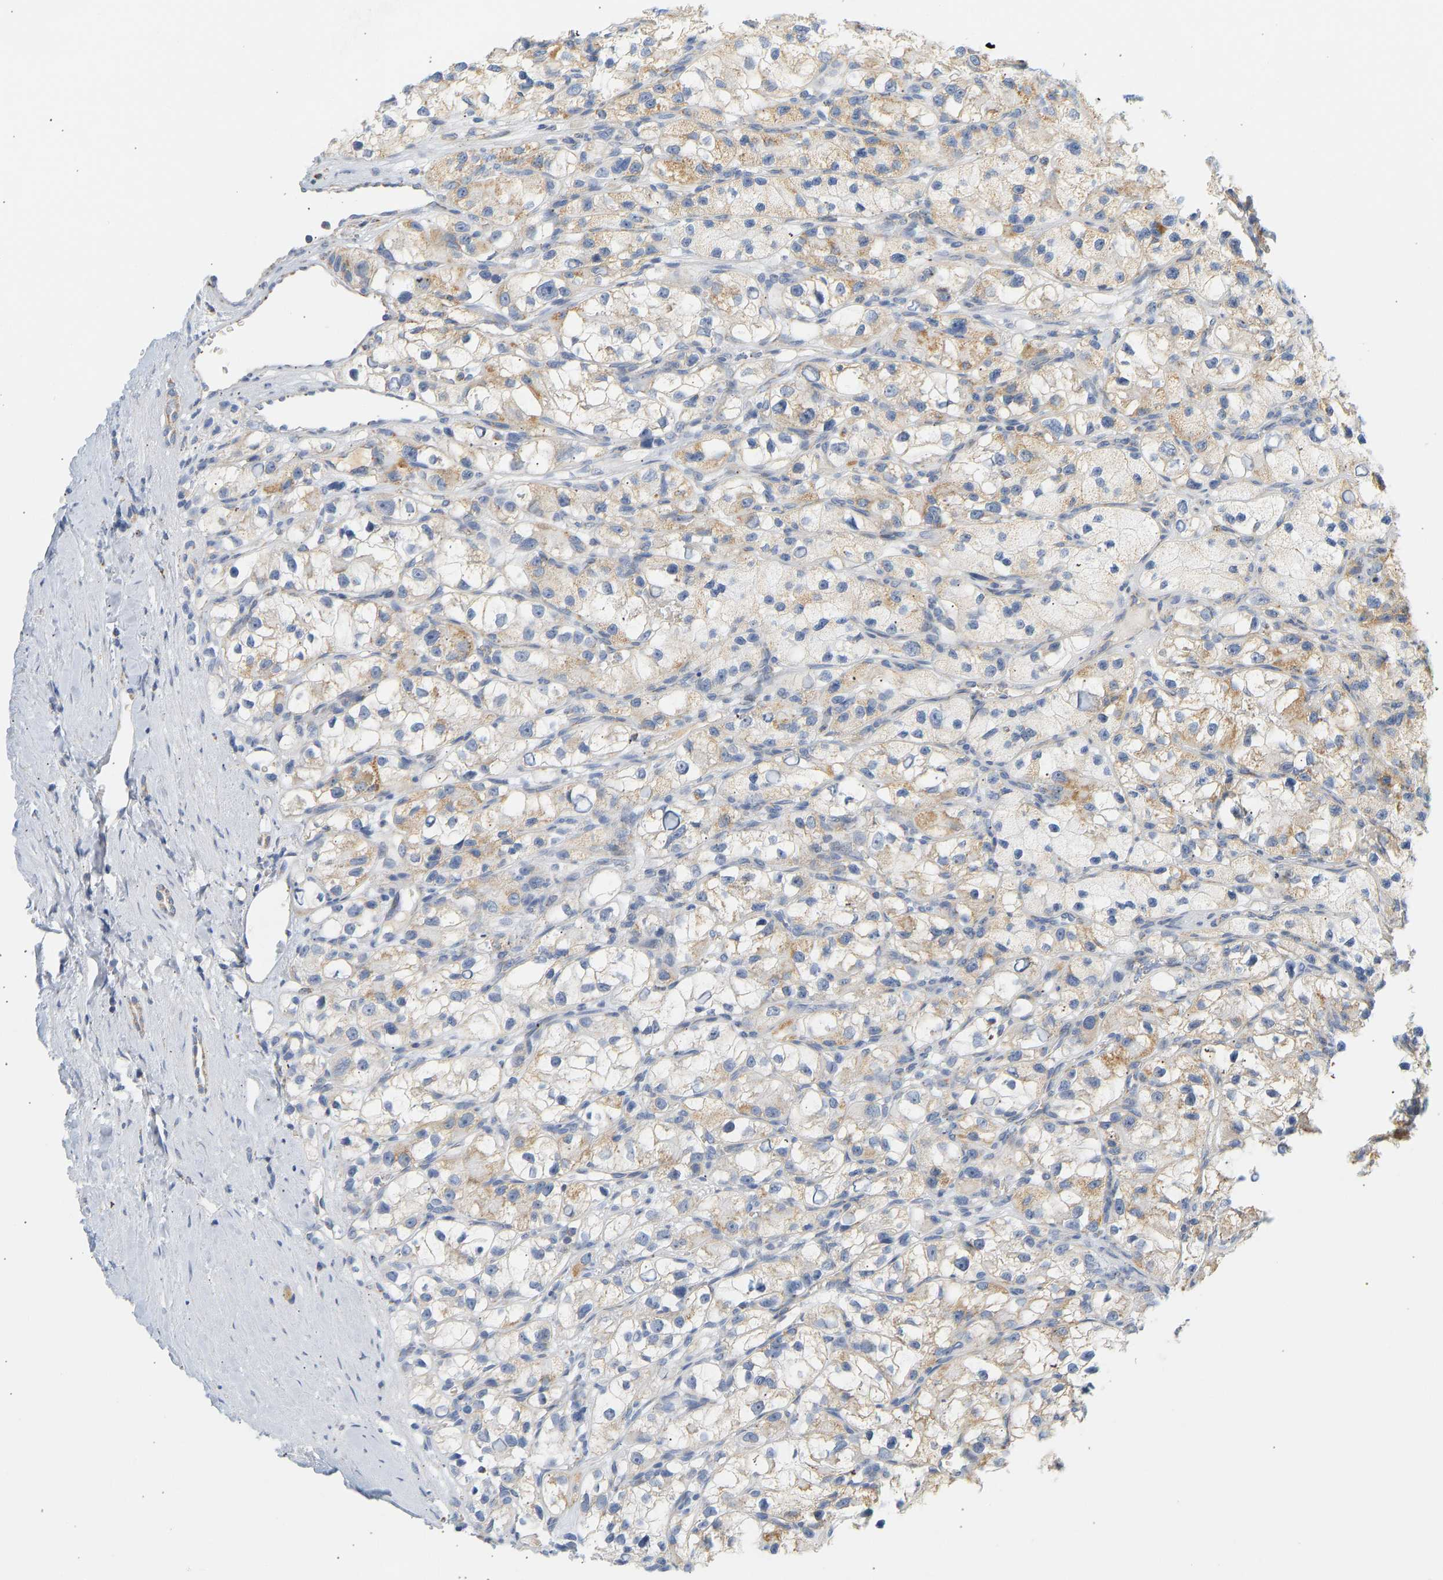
{"staining": {"intensity": "weak", "quantity": "<25%", "location": "cytoplasmic/membranous"}, "tissue": "renal cancer", "cell_type": "Tumor cells", "image_type": "cancer", "snomed": [{"axis": "morphology", "description": "Adenocarcinoma, NOS"}, {"axis": "topography", "description": "Kidney"}], "caption": "This is an IHC histopathology image of renal cancer (adenocarcinoma). There is no positivity in tumor cells.", "gene": "GRPEL2", "patient": {"sex": "female", "age": 57}}